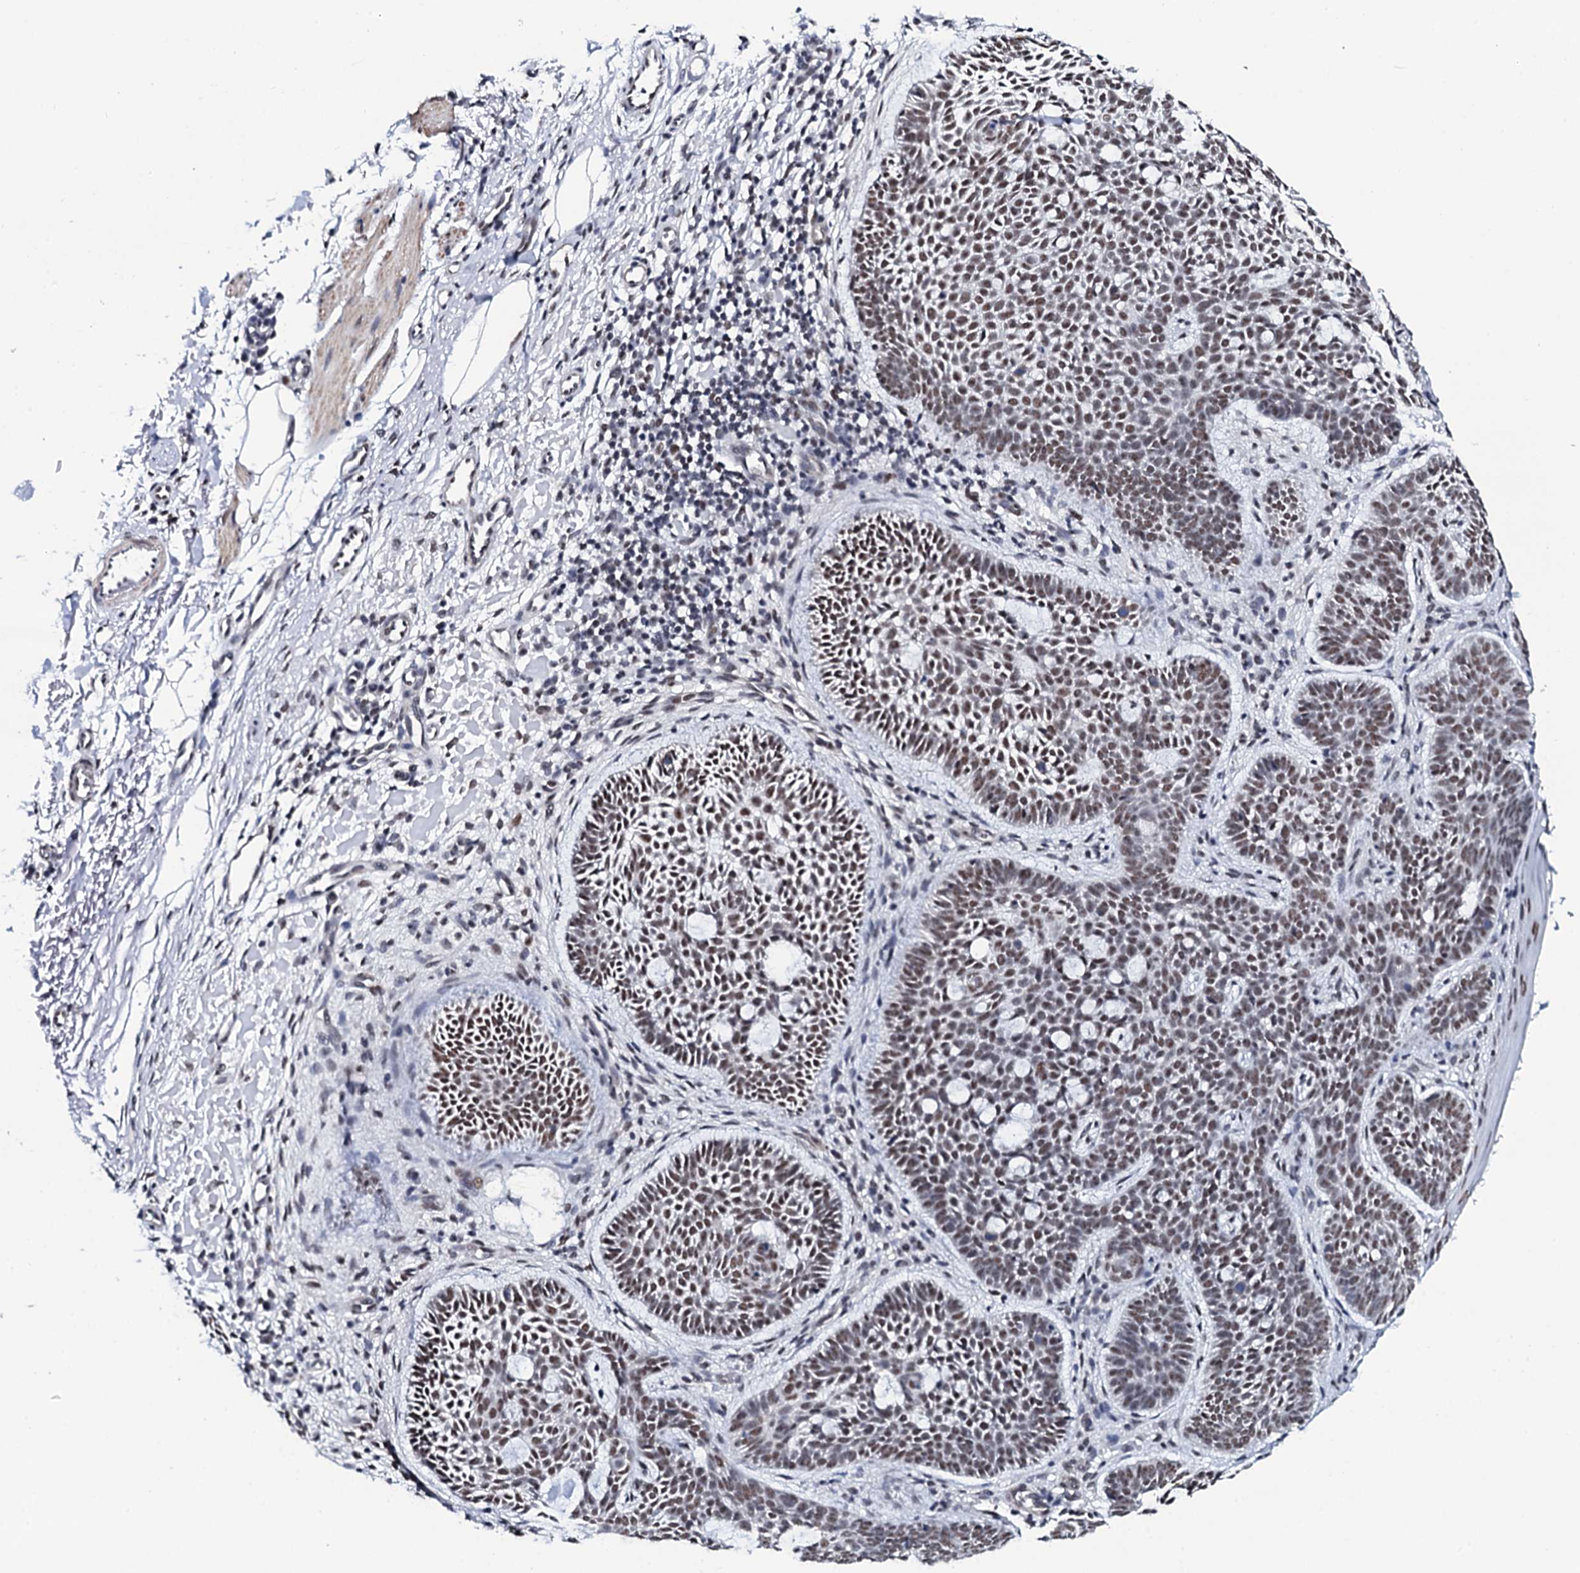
{"staining": {"intensity": "moderate", "quantity": "25%-75%", "location": "nuclear"}, "tissue": "skin cancer", "cell_type": "Tumor cells", "image_type": "cancer", "snomed": [{"axis": "morphology", "description": "Basal cell carcinoma"}, {"axis": "topography", "description": "Skin"}], "caption": "Skin cancer was stained to show a protein in brown. There is medium levels of moderate nuclear positivity in about 25%-75% of tumor cells.", "gene": "CWC15", "patient": {"sex": "male", "age": 85}}